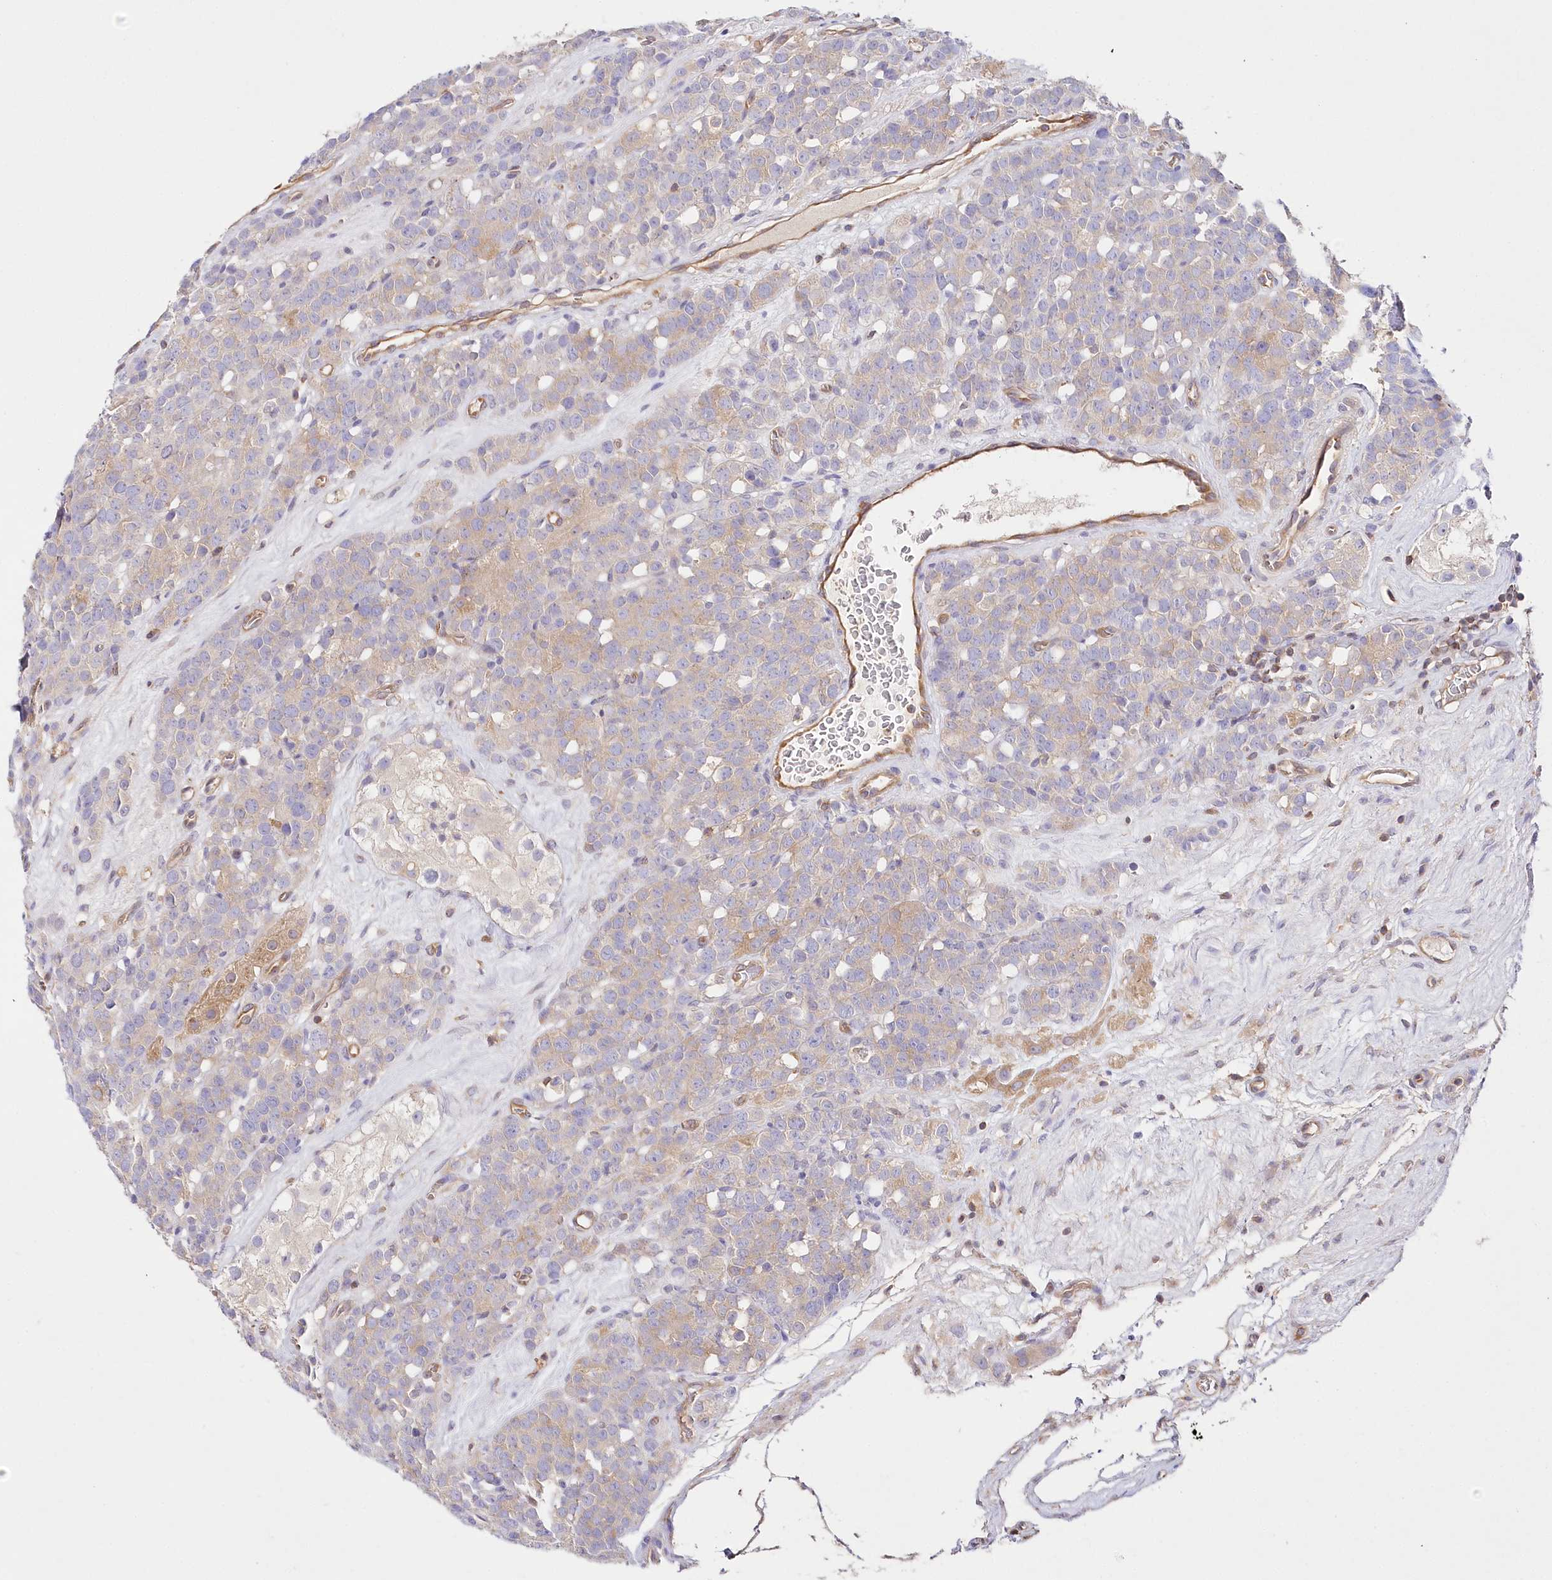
{"staining": {"intensity": "negative", "quantity": "none", "location": "none"}, "tissue": "testis cancer", "cell_type": "Tumor cells", "image_type": "cancer", "snomed": [{"axis": "morphology", "description": "Seminoma, NOS"}, {"axis": "topography", "description": "Testis"}], "caption": "Photomicrograph shows no protein staining in tumor cells of testis cancer (seminoma) tissue.", "gene": "ABRAXAS2", "patient": {"sex": "male", "age": 71}}